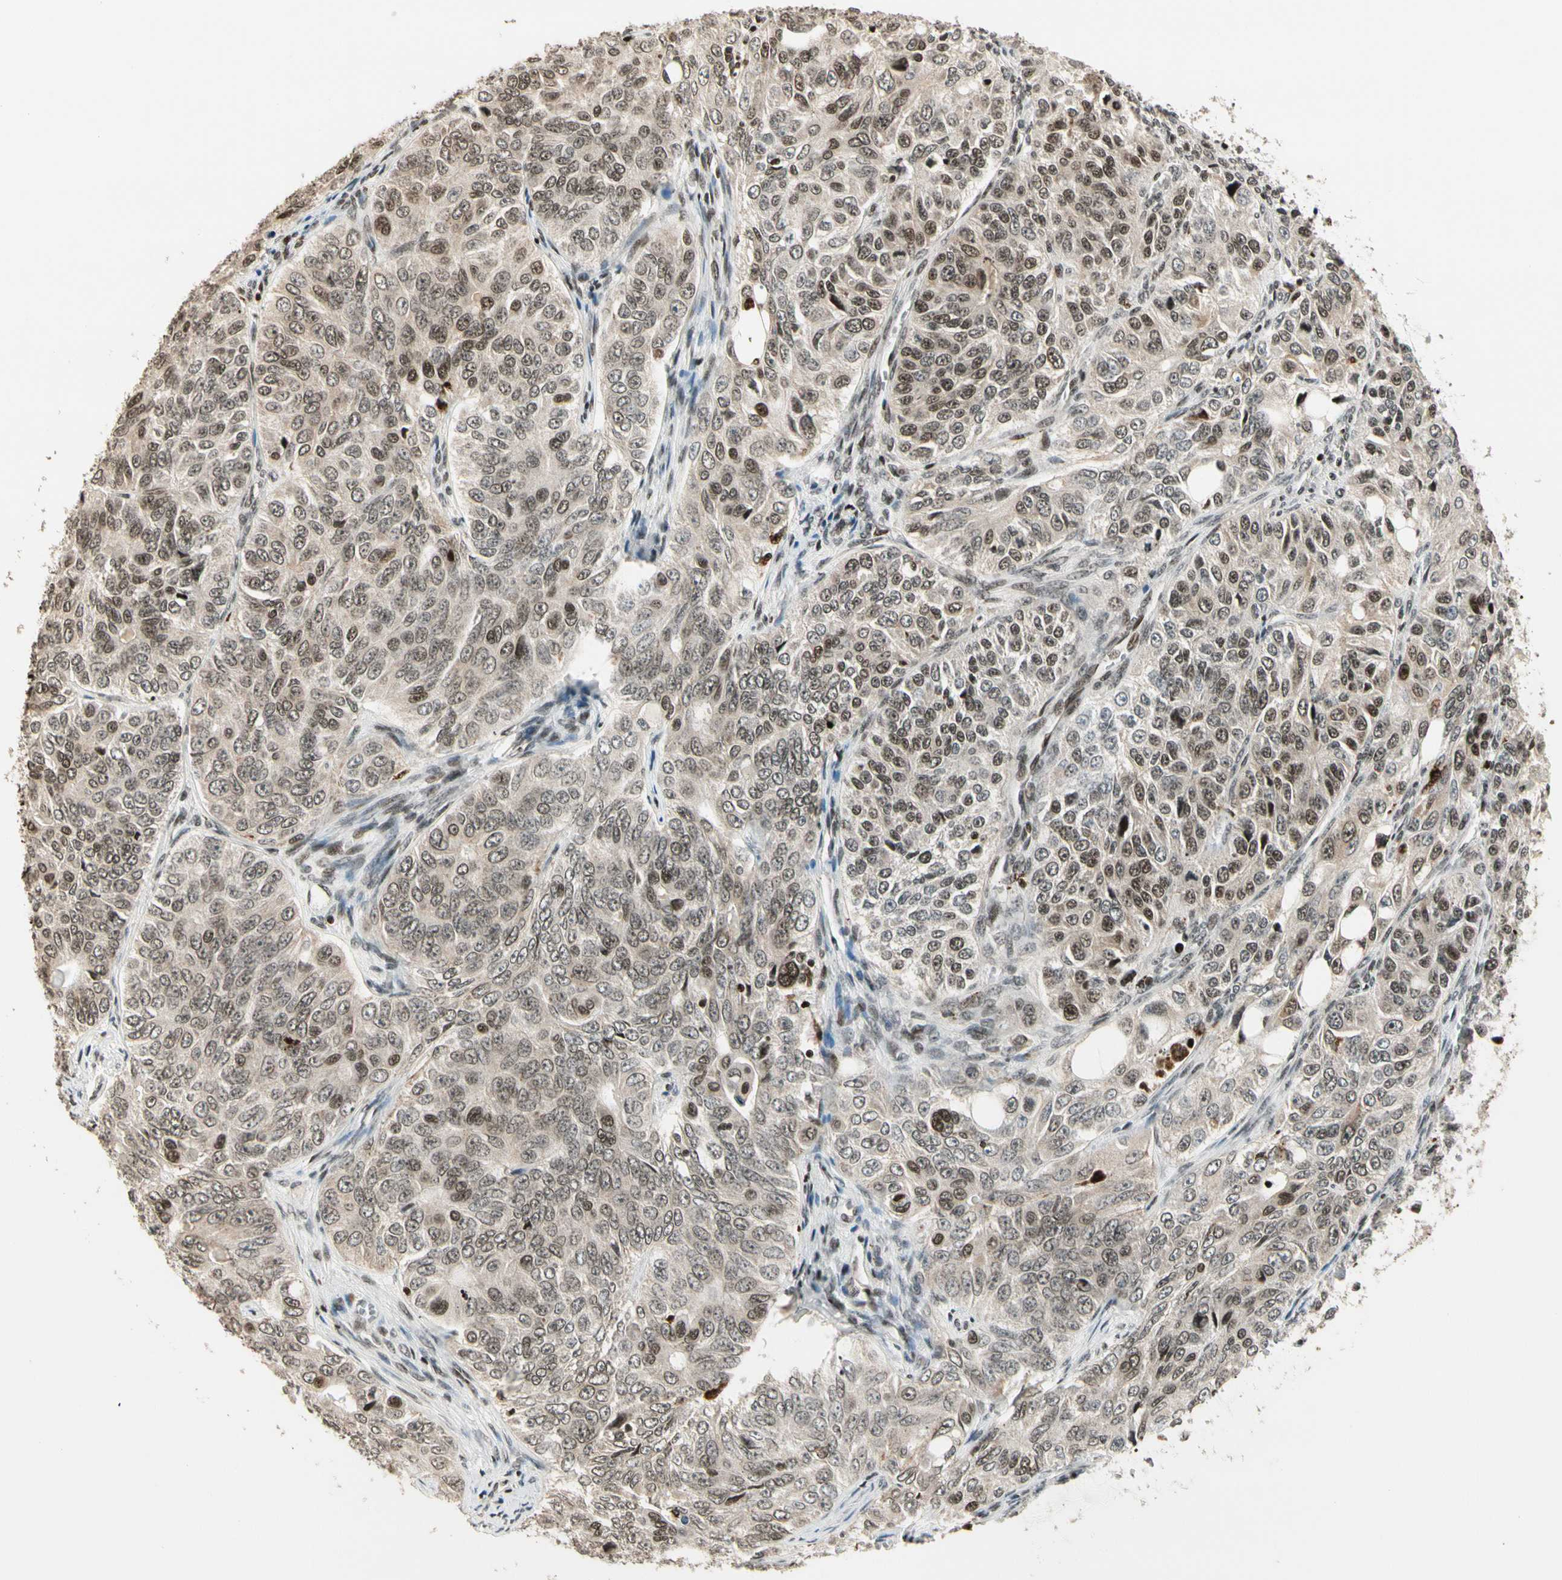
{"staining": {"intensity": "weak", "quantity": ">75%", "location": "nuclear"}, "tissue": "ovarian cancer", "cell_type": "Tumor cells", "image_type": "cancer", "snomed": [{"axis": "morphology", "description": "Carcinoma, endometroid"}, {"axis": "topography", "description": "Ovary"}], "caption": "A high-resolution photomicrograph shows immunohistochemistry staining of ovarian cancer, which demonstrates weak nuclear positivity in approximately >75% of tumor cells. (Stains: DAB (3,3'-diaminobenzidine) in brown, nuclei in blue, Microscopy: brightfield microscopy at high magnification).", "gene": "TSHZ3", "patient": {"sex": "female", "age": 51}}